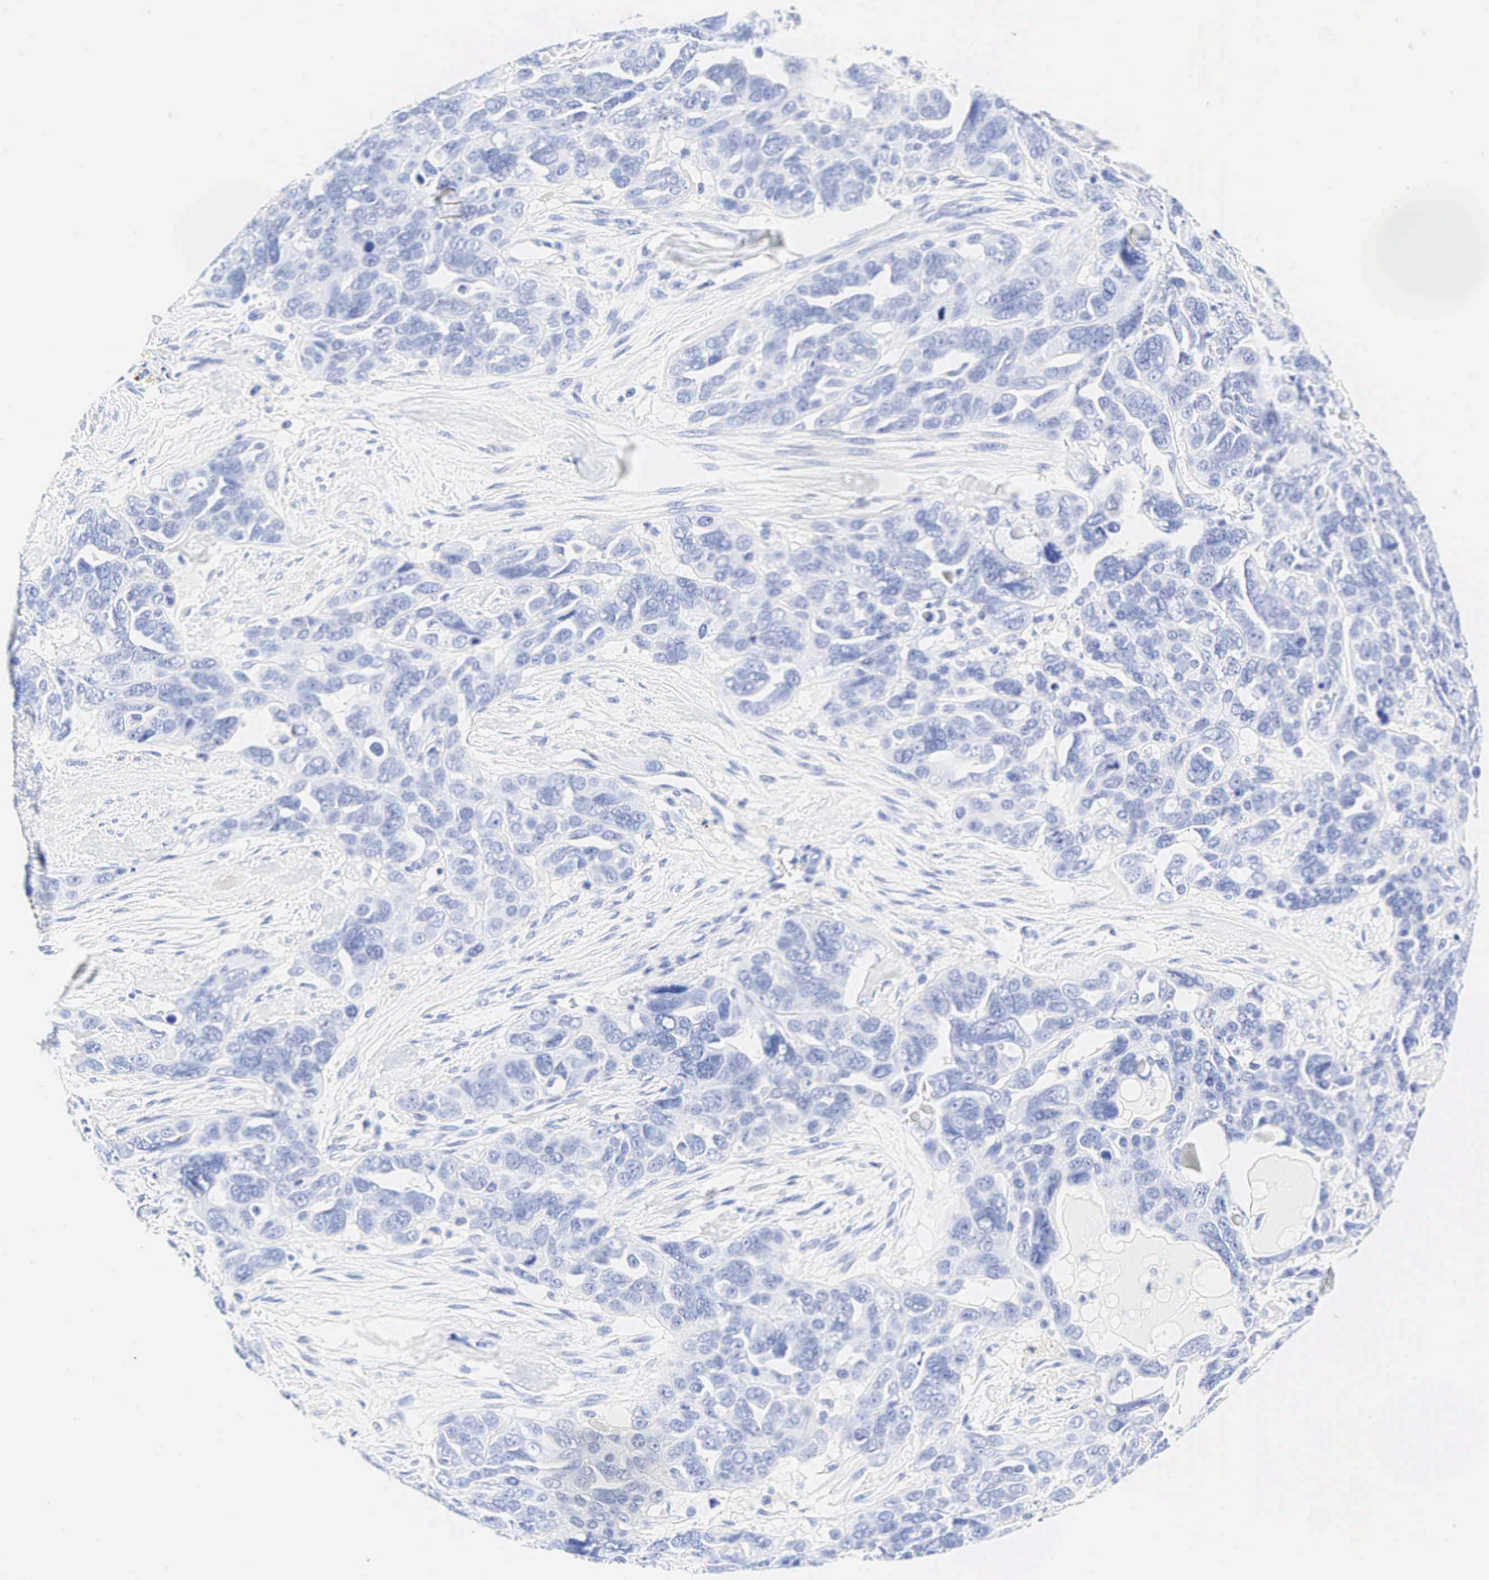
{"staining": {"intensity": "negative", "quantity": "none", "location": "none"}, "tissue": "ovarian cancer", "cell_type": "Tumor cells", "image_type": "cancer", "snomed": [{"axis": "morphology", "description": "Cystadenocarcinoma, serous, NOS"}, {"axis": "topography", "description": "Ovary"}], "caption": "Immunohistochemistry photomicrograph of ovarian serous cystadenocarcinoma stained for a protein (brown), which demonstrates no expression in tumor cells. (Brightfield microscopy of DAB (3,3'-diaminobenzidine) immunohistochemistry at high magnification).", "gene": "CHGA", "patient": {"sex": "female", "age": 63}}